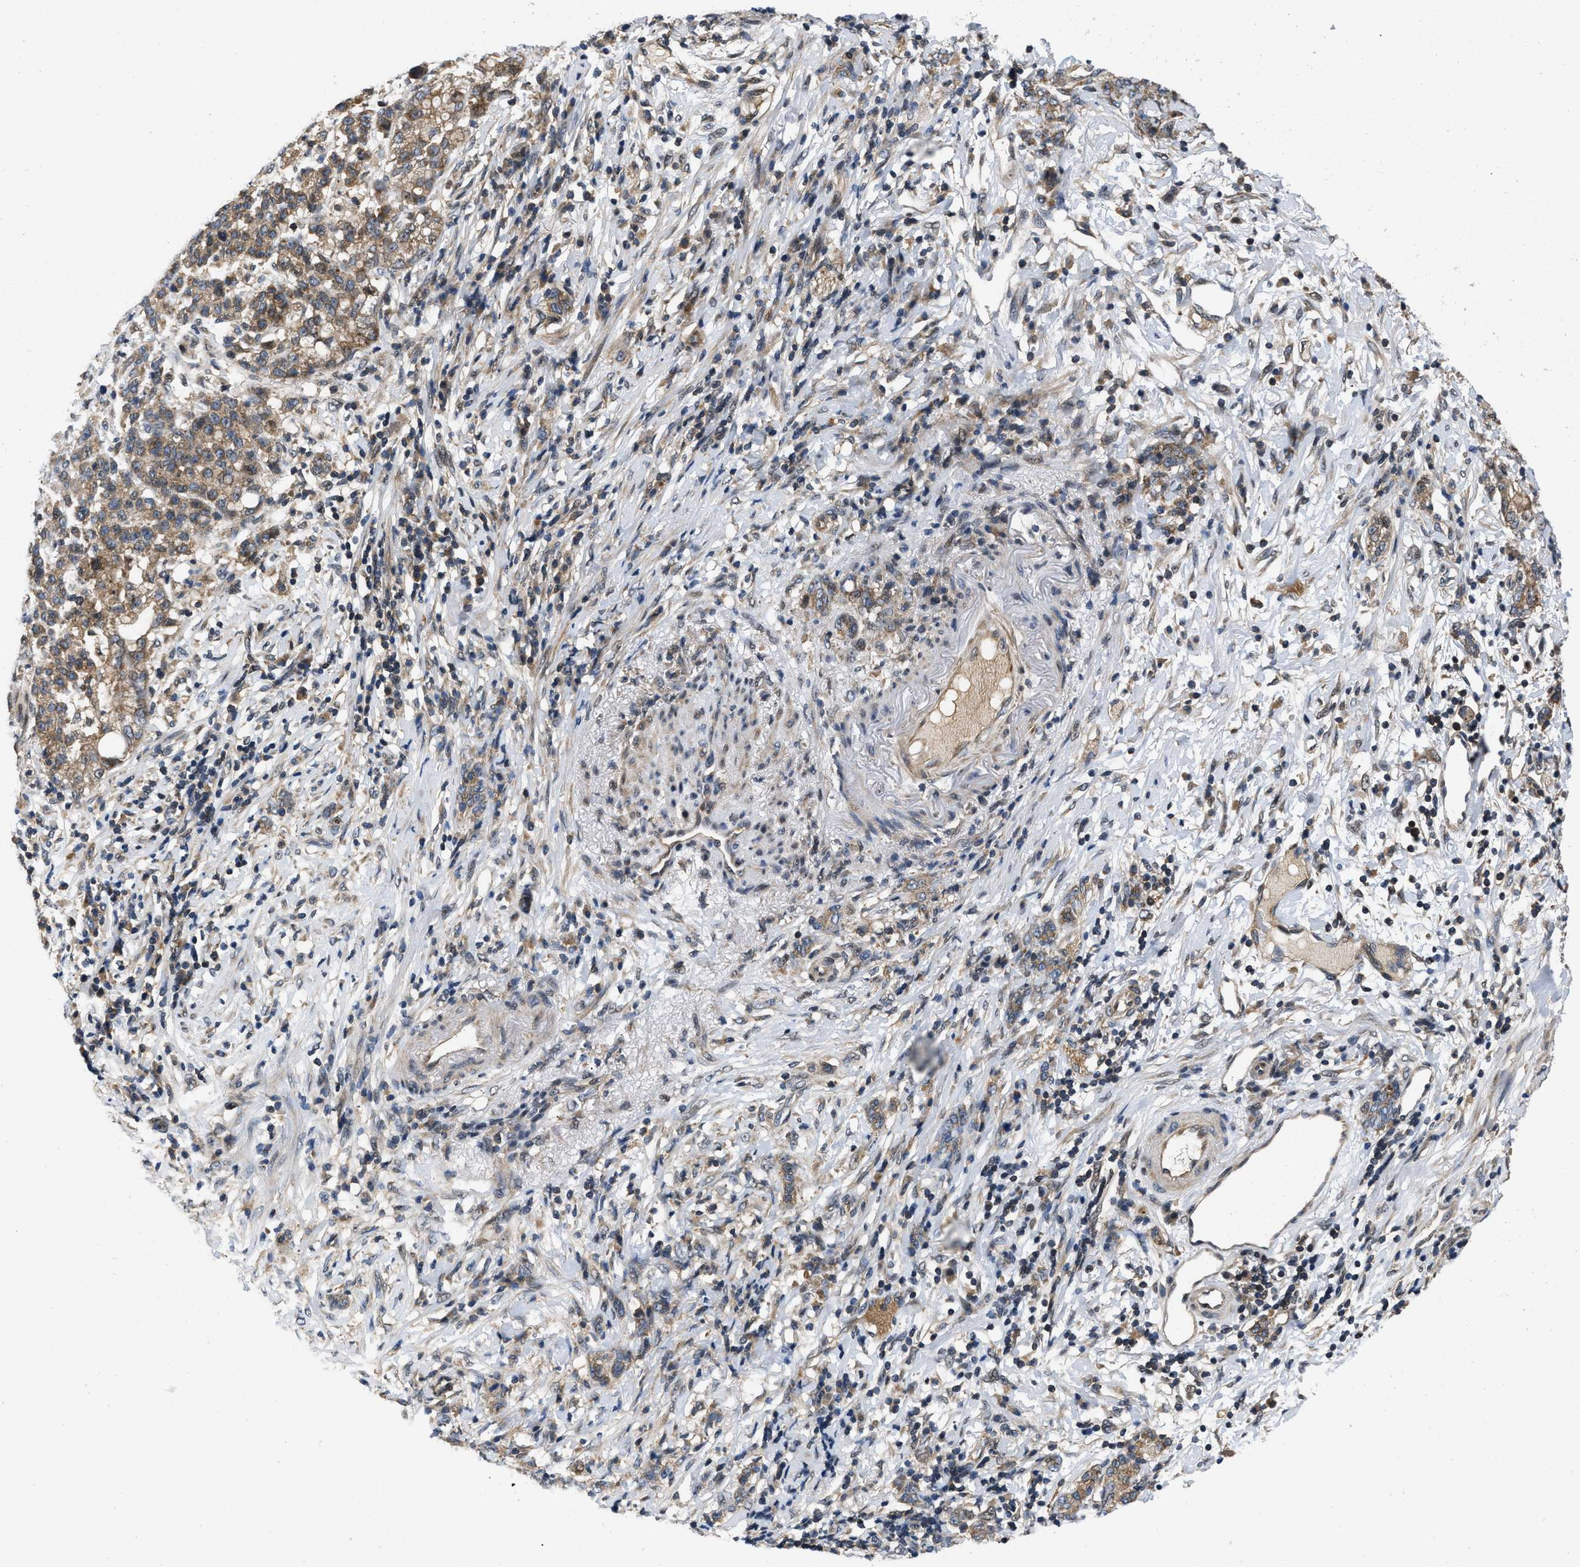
{"staining": {"intensity": "moderate", "quantity": ">75%", "location": "cytoplasmic/membranous"}, "tissue": "stomach cancer", "cell_type": "Tumor cells", "image_type": "cancer", "snomed": [{"axis": "morphology", "description": "Adenocarcinoma, NOS"}, {"axis": "topography", "description": "Stomach, lower"}], "caption": "Moderate cytoplasmic/membranous staining is seen in approximately >75% of tumor cells in stomach cancer. (DAB IHC, brown staining for protein, blue staining for nuclei).", "gene": "PRDM14", "patient": {"sex": "male", "age": 88}}